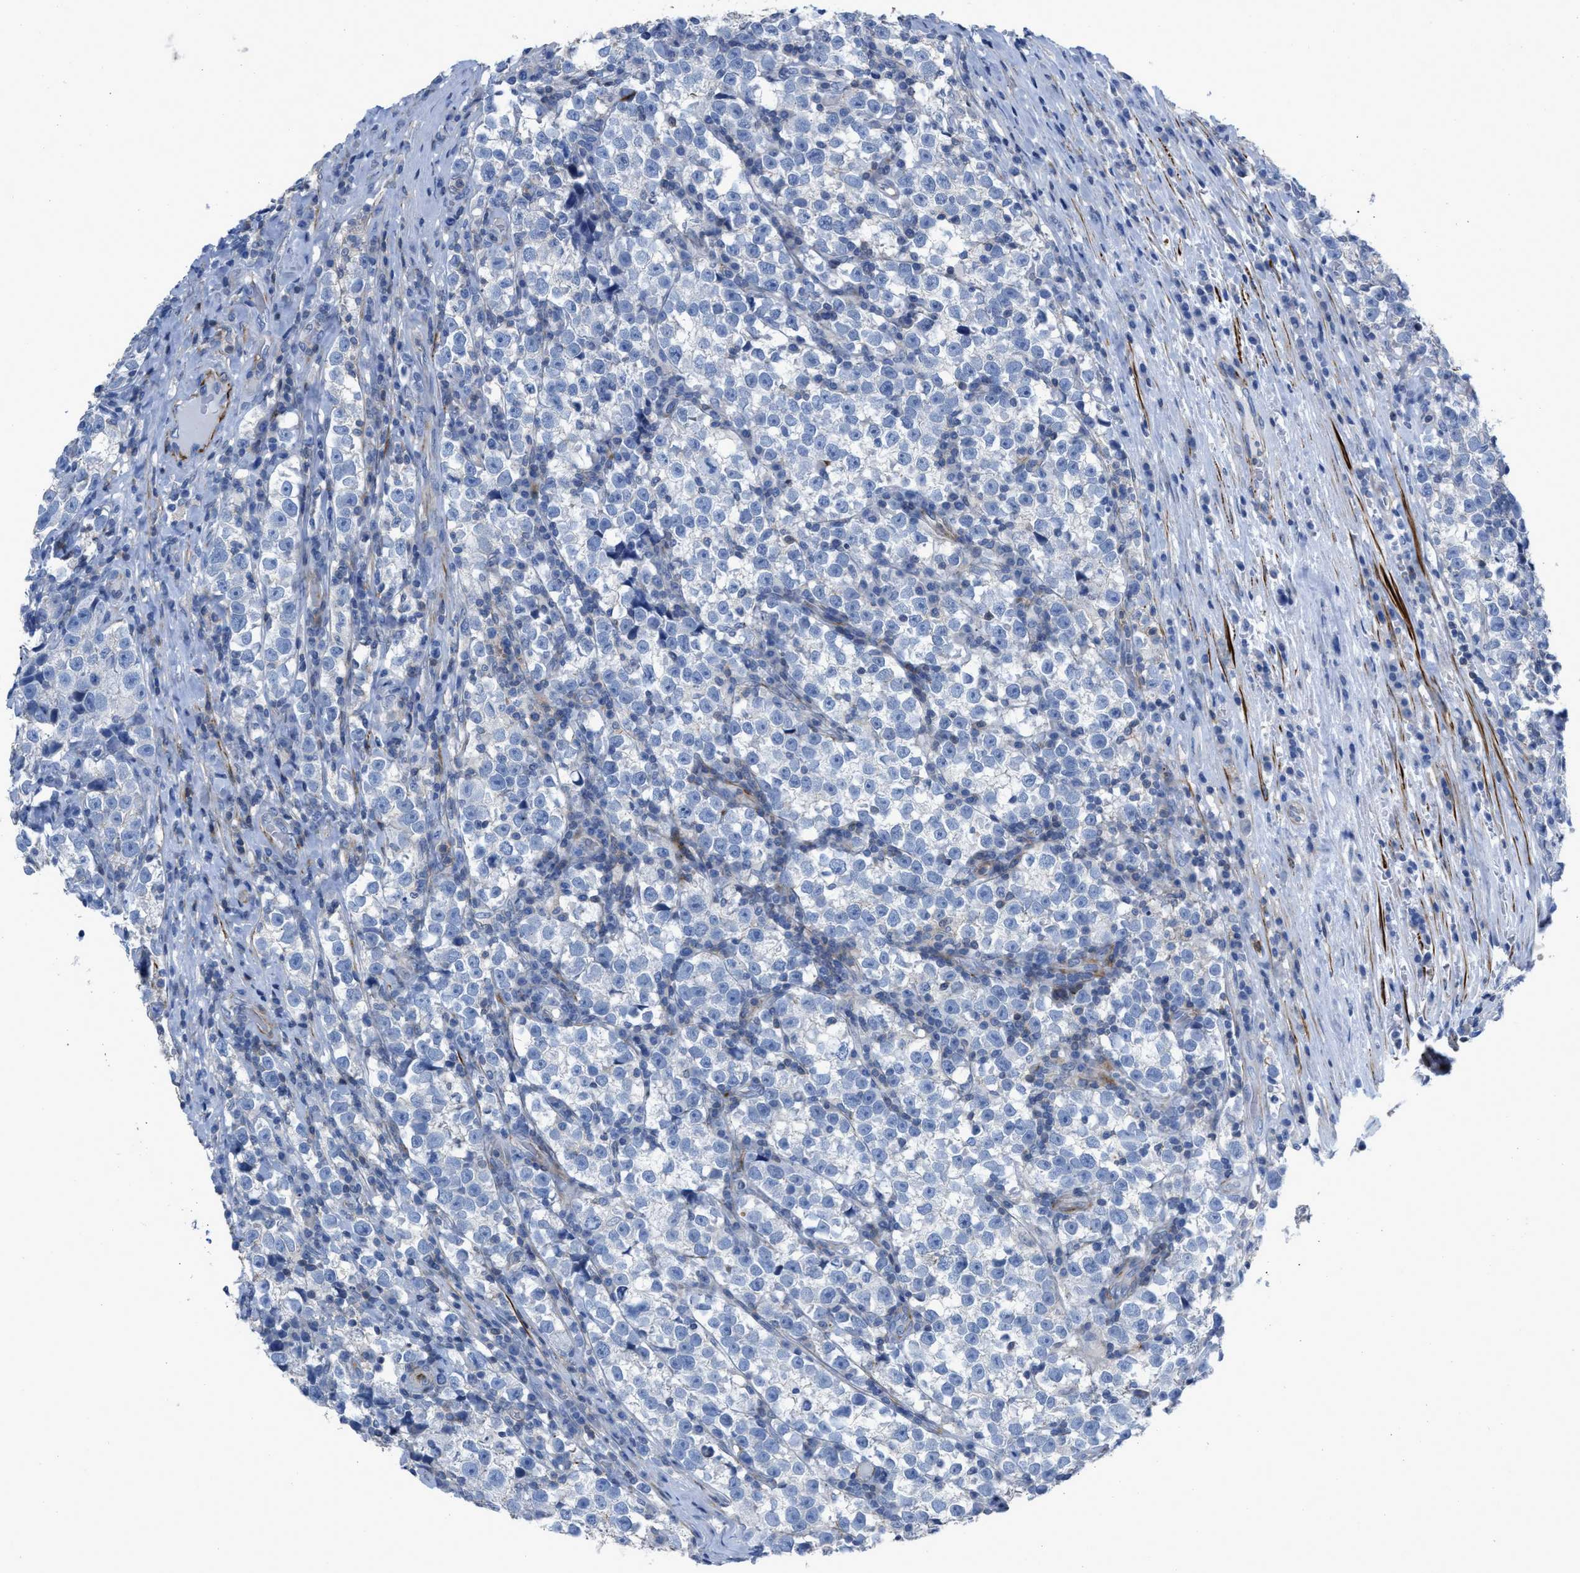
{"staining": {"intensity": "negative", "quantity": "none", "location": "none"}, "tissue": "testis cancer", "cell_type": "Tumor cells", "image_type": "cancer", "snomed": [{"axis": "morphology", "description": "Normal tissue, NOS"}, {"axis": "morphology", "description": "Seminoma, NOS"}, {"axis": "topography", "description": "Testis"}], "caption": "A photomicrograph of testis cancer stained for a protein displays no brown staining in tumor cells. (DAB (3,3'-diaminobenzidine) immunohistochemistry (IHC), high magnification).", "gene": "PRMT2", "patient": {"sex": "male", "age": 43}}